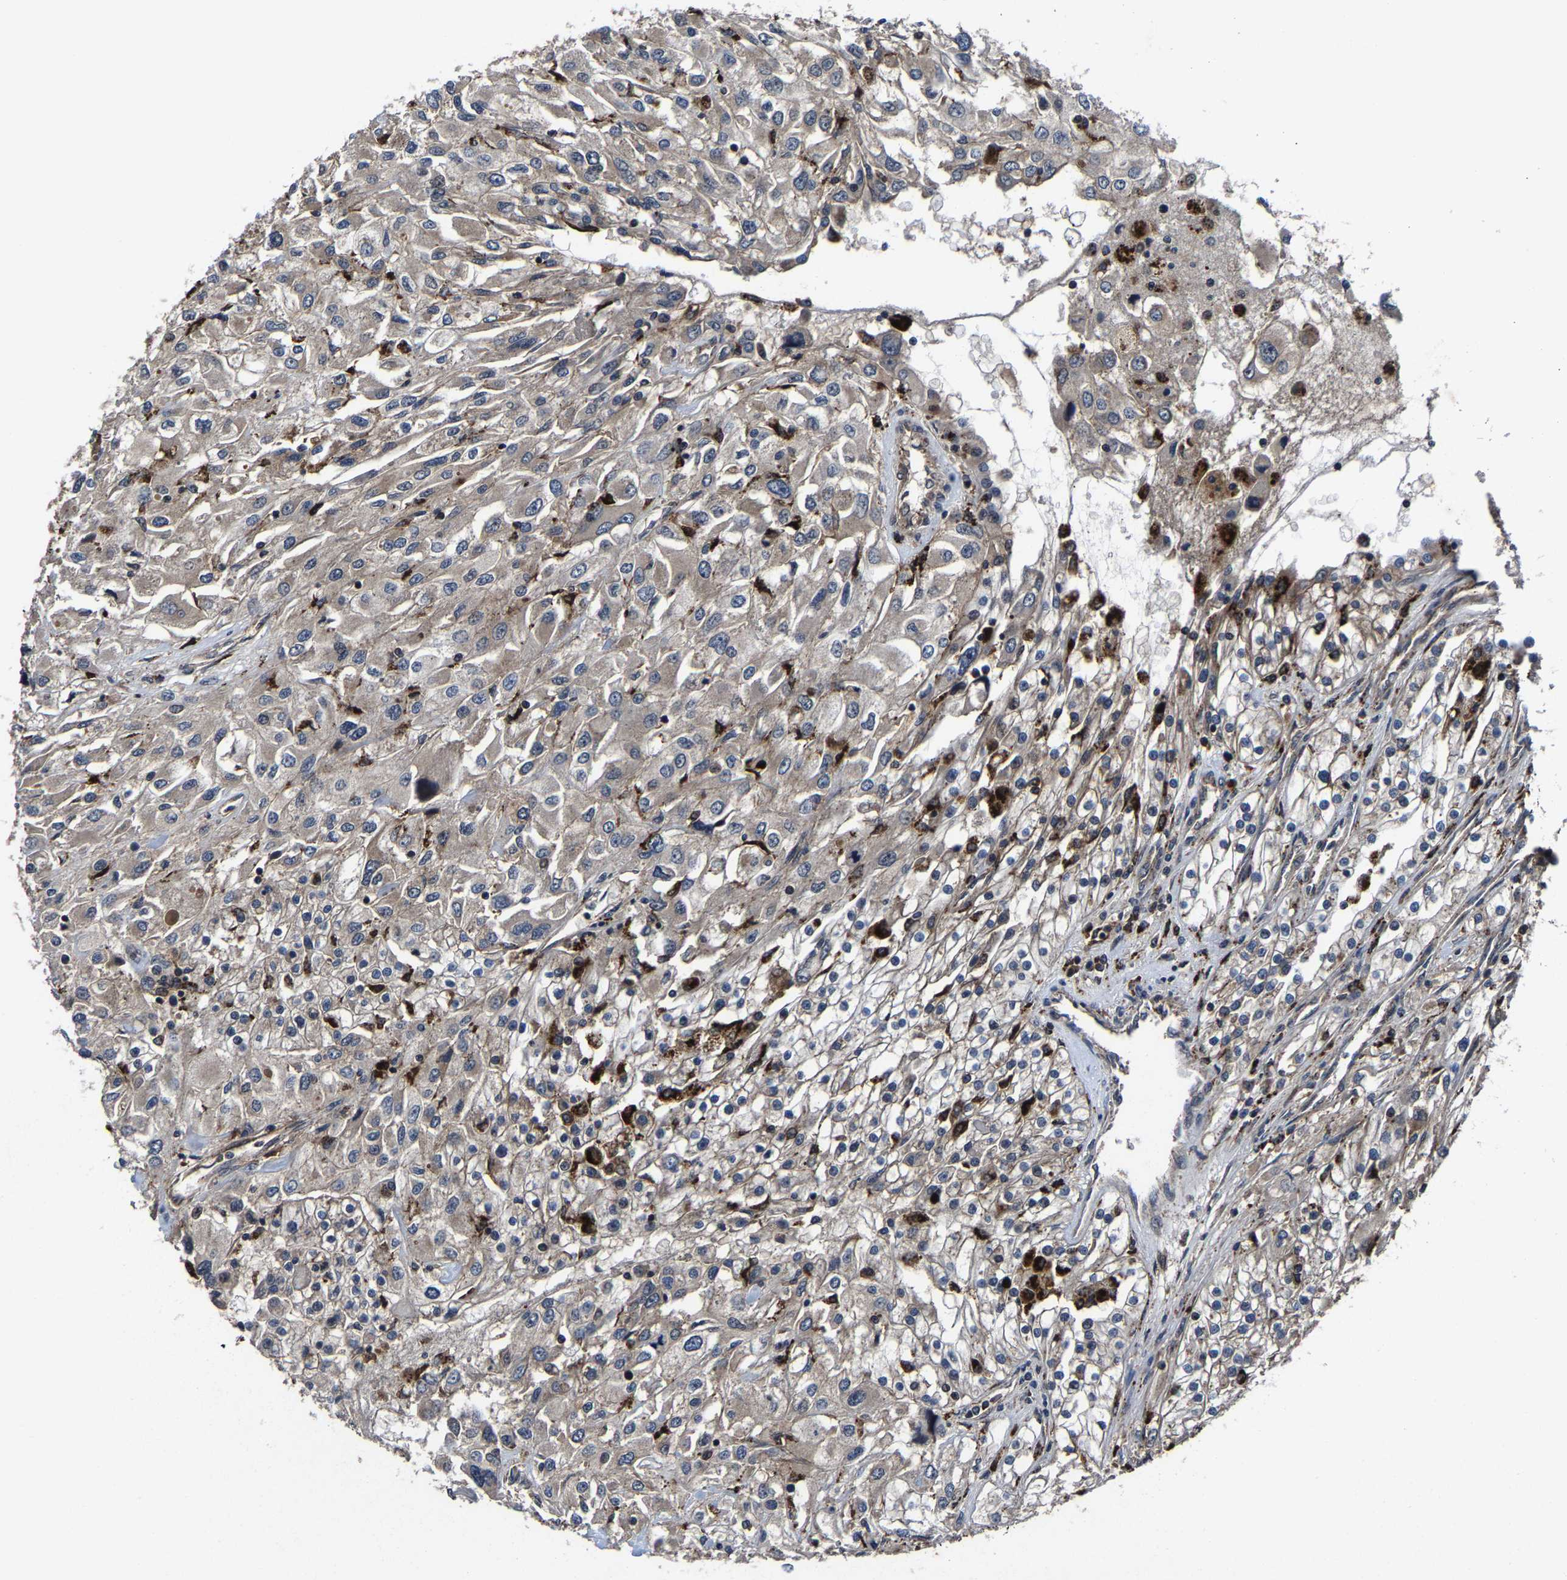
{"staining": {"intensity": "weak", "quantity": "<25%", "location": "cytoplasmic/membranous"}, "tissue": "renal cancer", "cell_type": "Tumor cells", "image_type": "cancer", "snomed": [{"axis": "morphology", "description": "Adenocarcinoma, NOS"}, {"axis": "topography", "description": "Kidney"}], "caption": "Photomicrograph shows no protein expression in tumor cells of renal adenocarcinoma tissue. (Stains: DAB IHC with hematoxylin counter stain, Microscopy: brightfield microscopy at high magnification).", "gene": "ZCCHC7", "patient": {"sex": "female", "age": 52}}